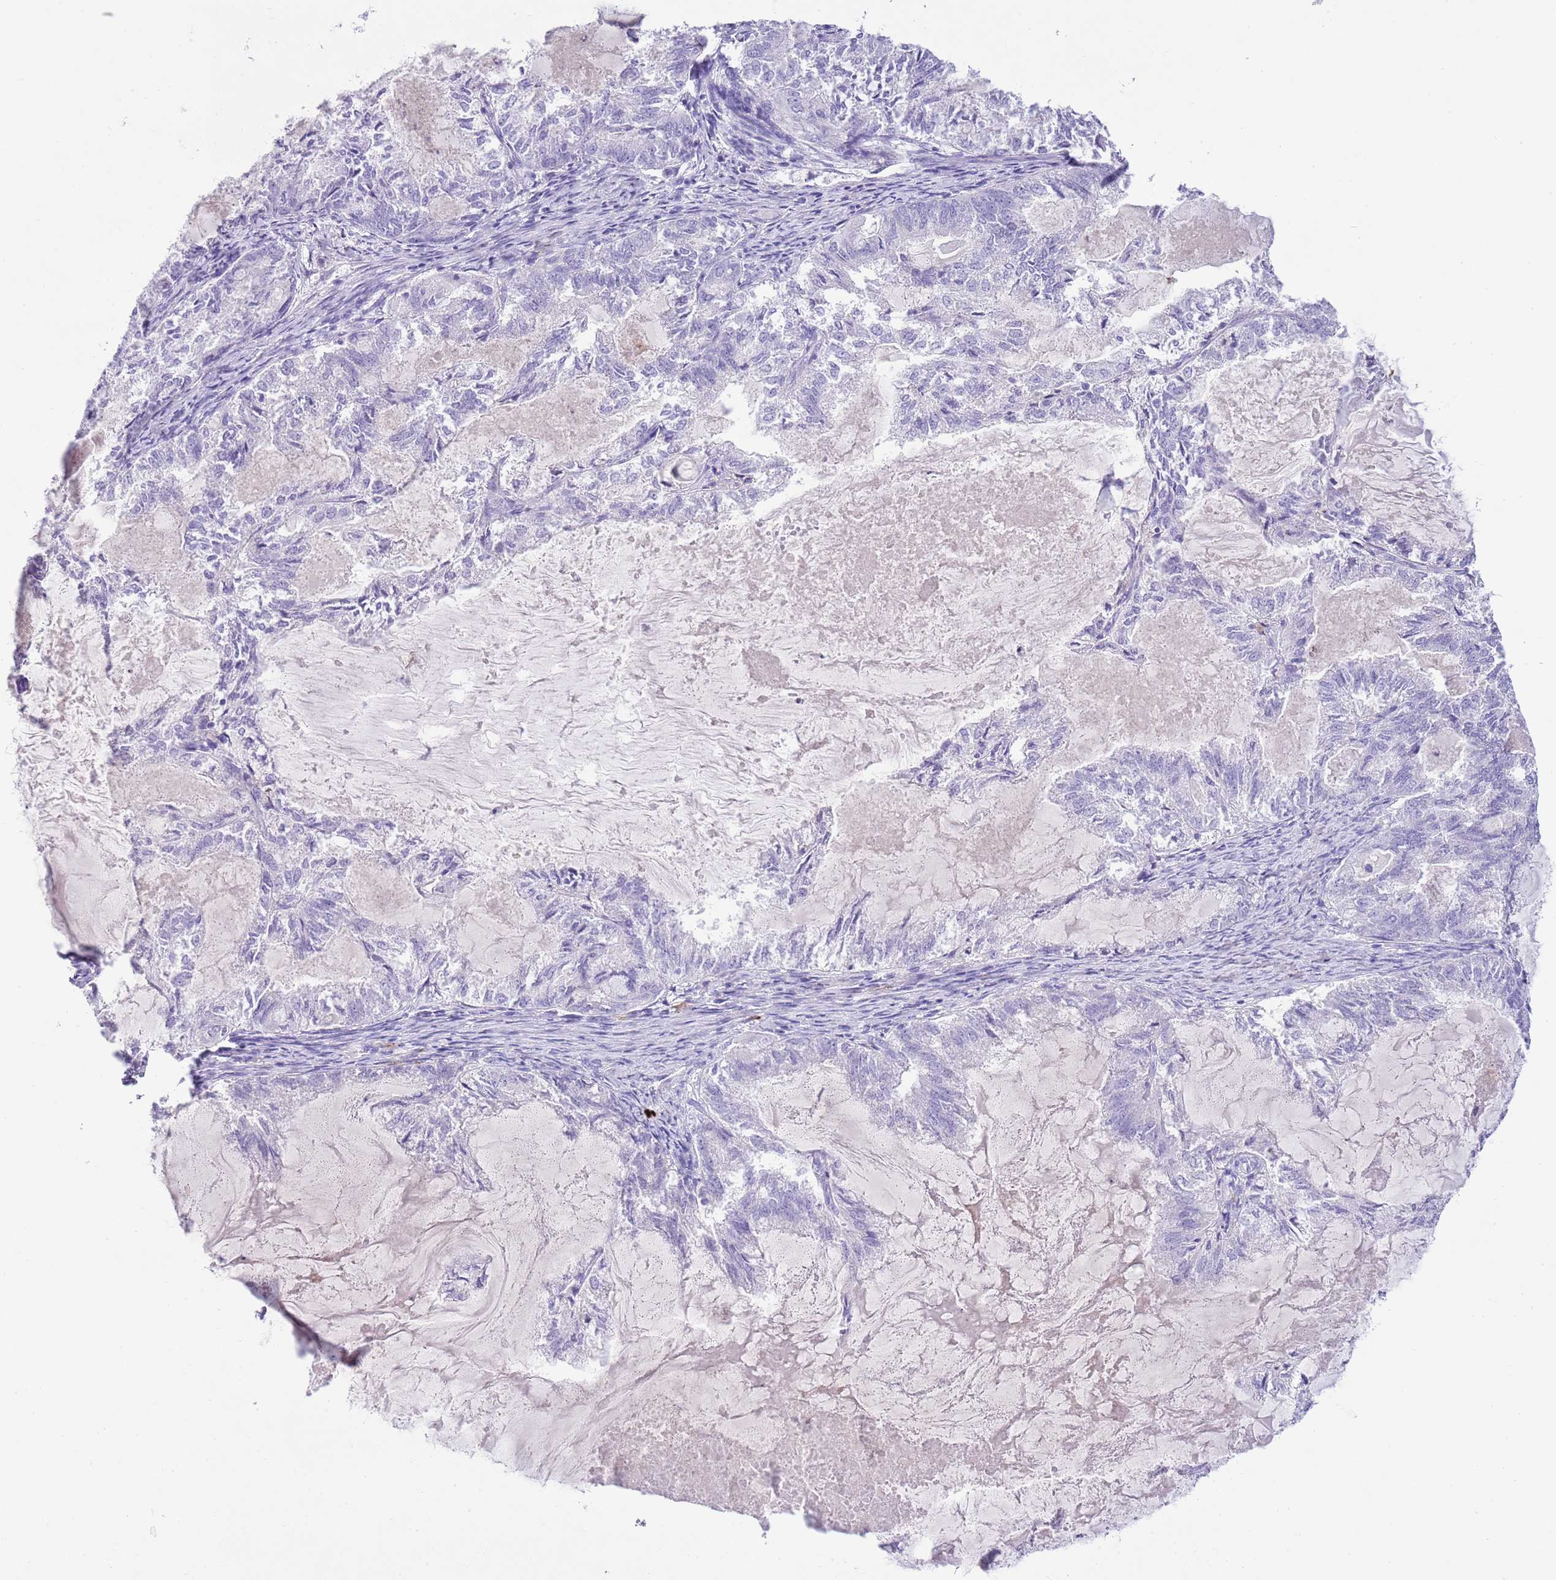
{"staining": {"intensity": "negative", "quantity": "none", "location": "none"}, "tissue": "endometrial cancer", "cell_type": "Tumor cells", "image_type": "cancer", "snomed": [{"axis": "morphology", "description": "Adenocarcinoma, NOS"}, {"axis": "topography", "description": "Endometrium"}], "caption": "Tumor cells show no significant protein staining in endometrial cancer (adenocarcinoma).", "gene": "CLEC2A", "patient": {"sex": "female", "age": 86}}